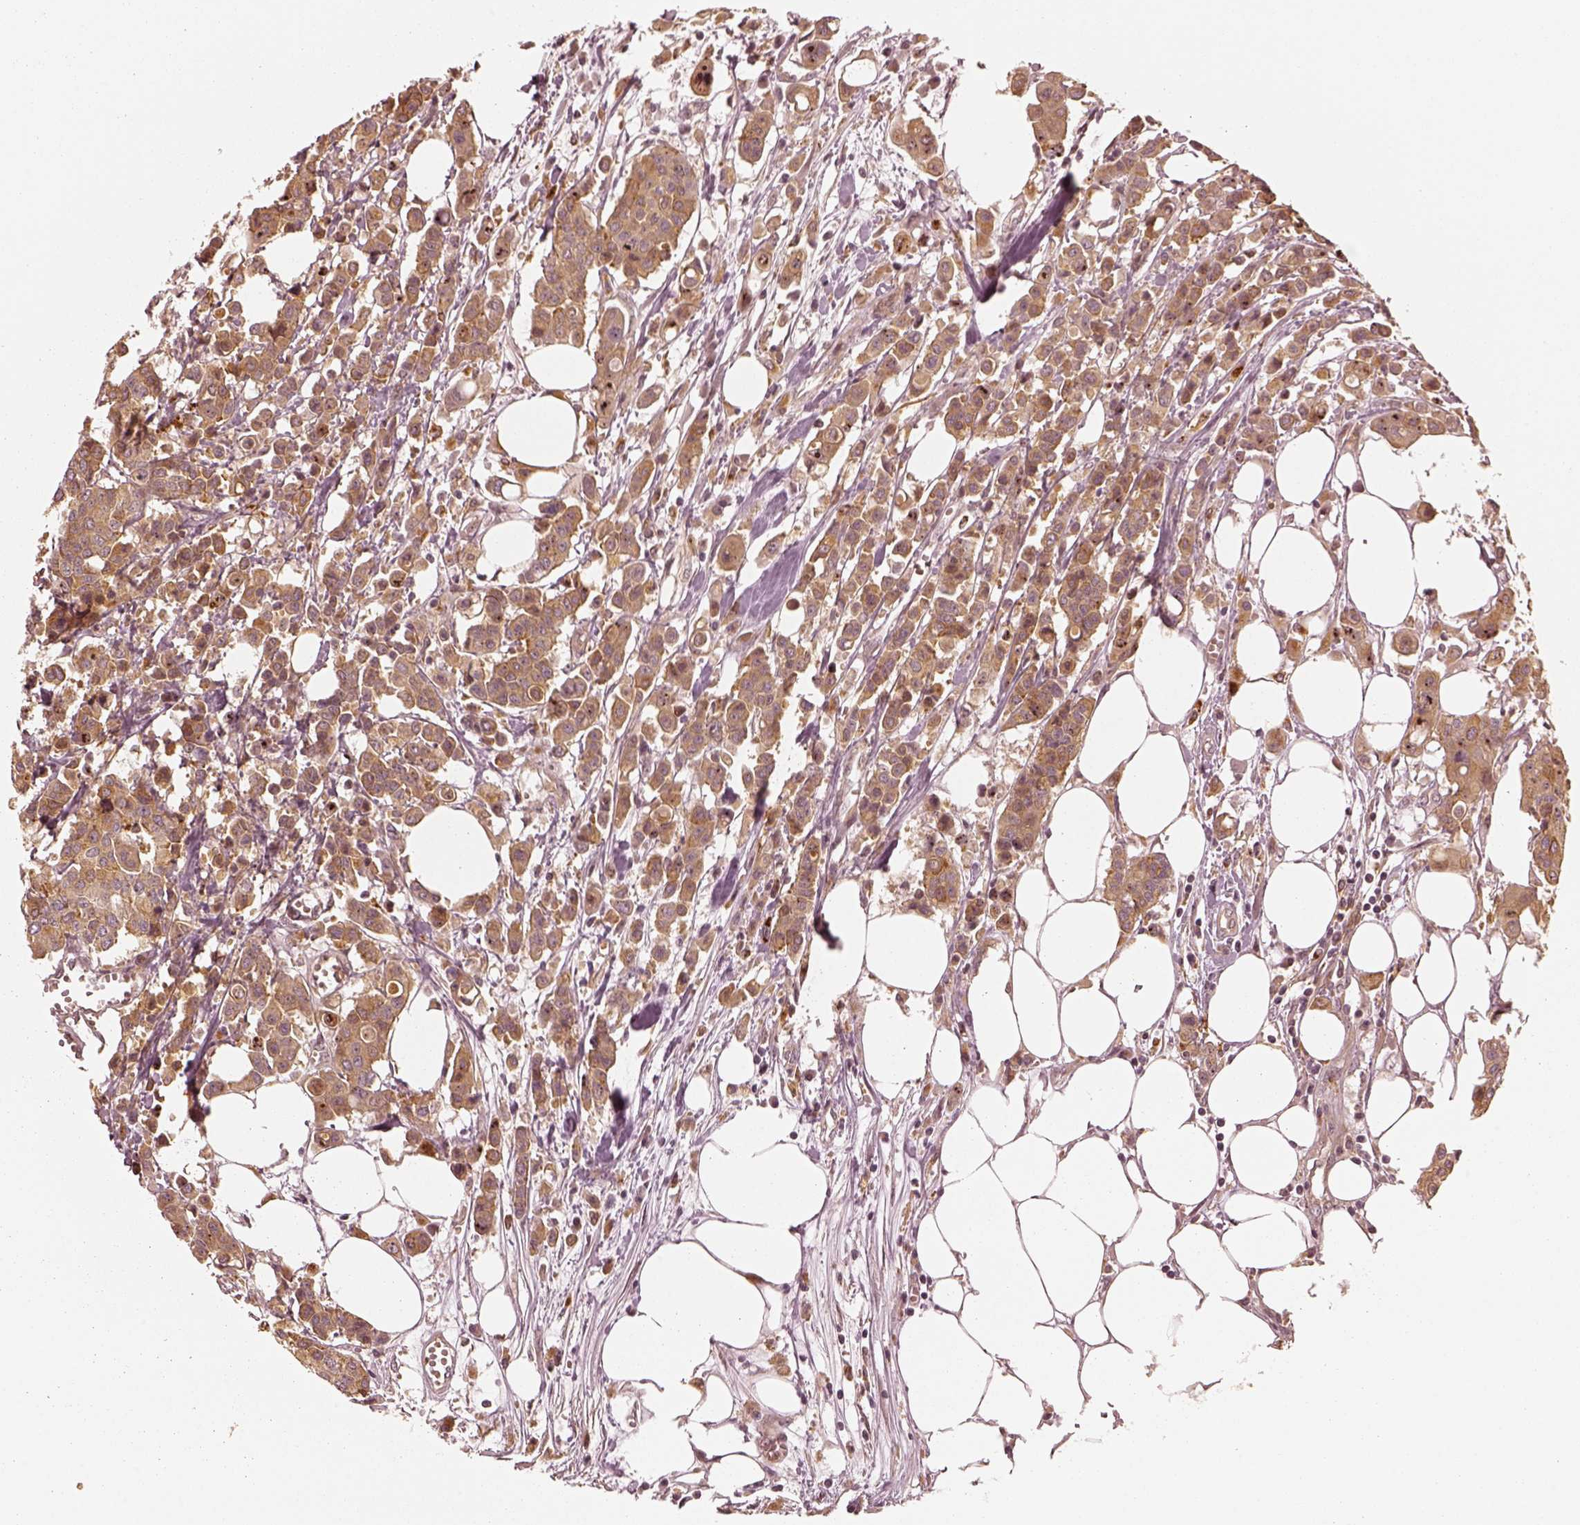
{"staining": {"intensity": "moderate", "quantity": ">75%", "location": "cytoplasmic/membranous"}, "tissue": "carcinoid", "cell_type": "Tumor cells", "image_type": "cancer", "snomed": [{"axis": "morphology", "description": "Carcinoid, malignant, NOS"}, {"axis": "topography", "description": "Colon"}], "caption": "Immunohistochemistry (IHC) image of human malignant carcinoid stained for a protein (brown), which demonstrates medium levels of moderate cytoplasmic/membranous expression in approximately >75% of tumor cells.", "gene": "SLC12A9", "patient": {"sex": "male", "age": 81}}